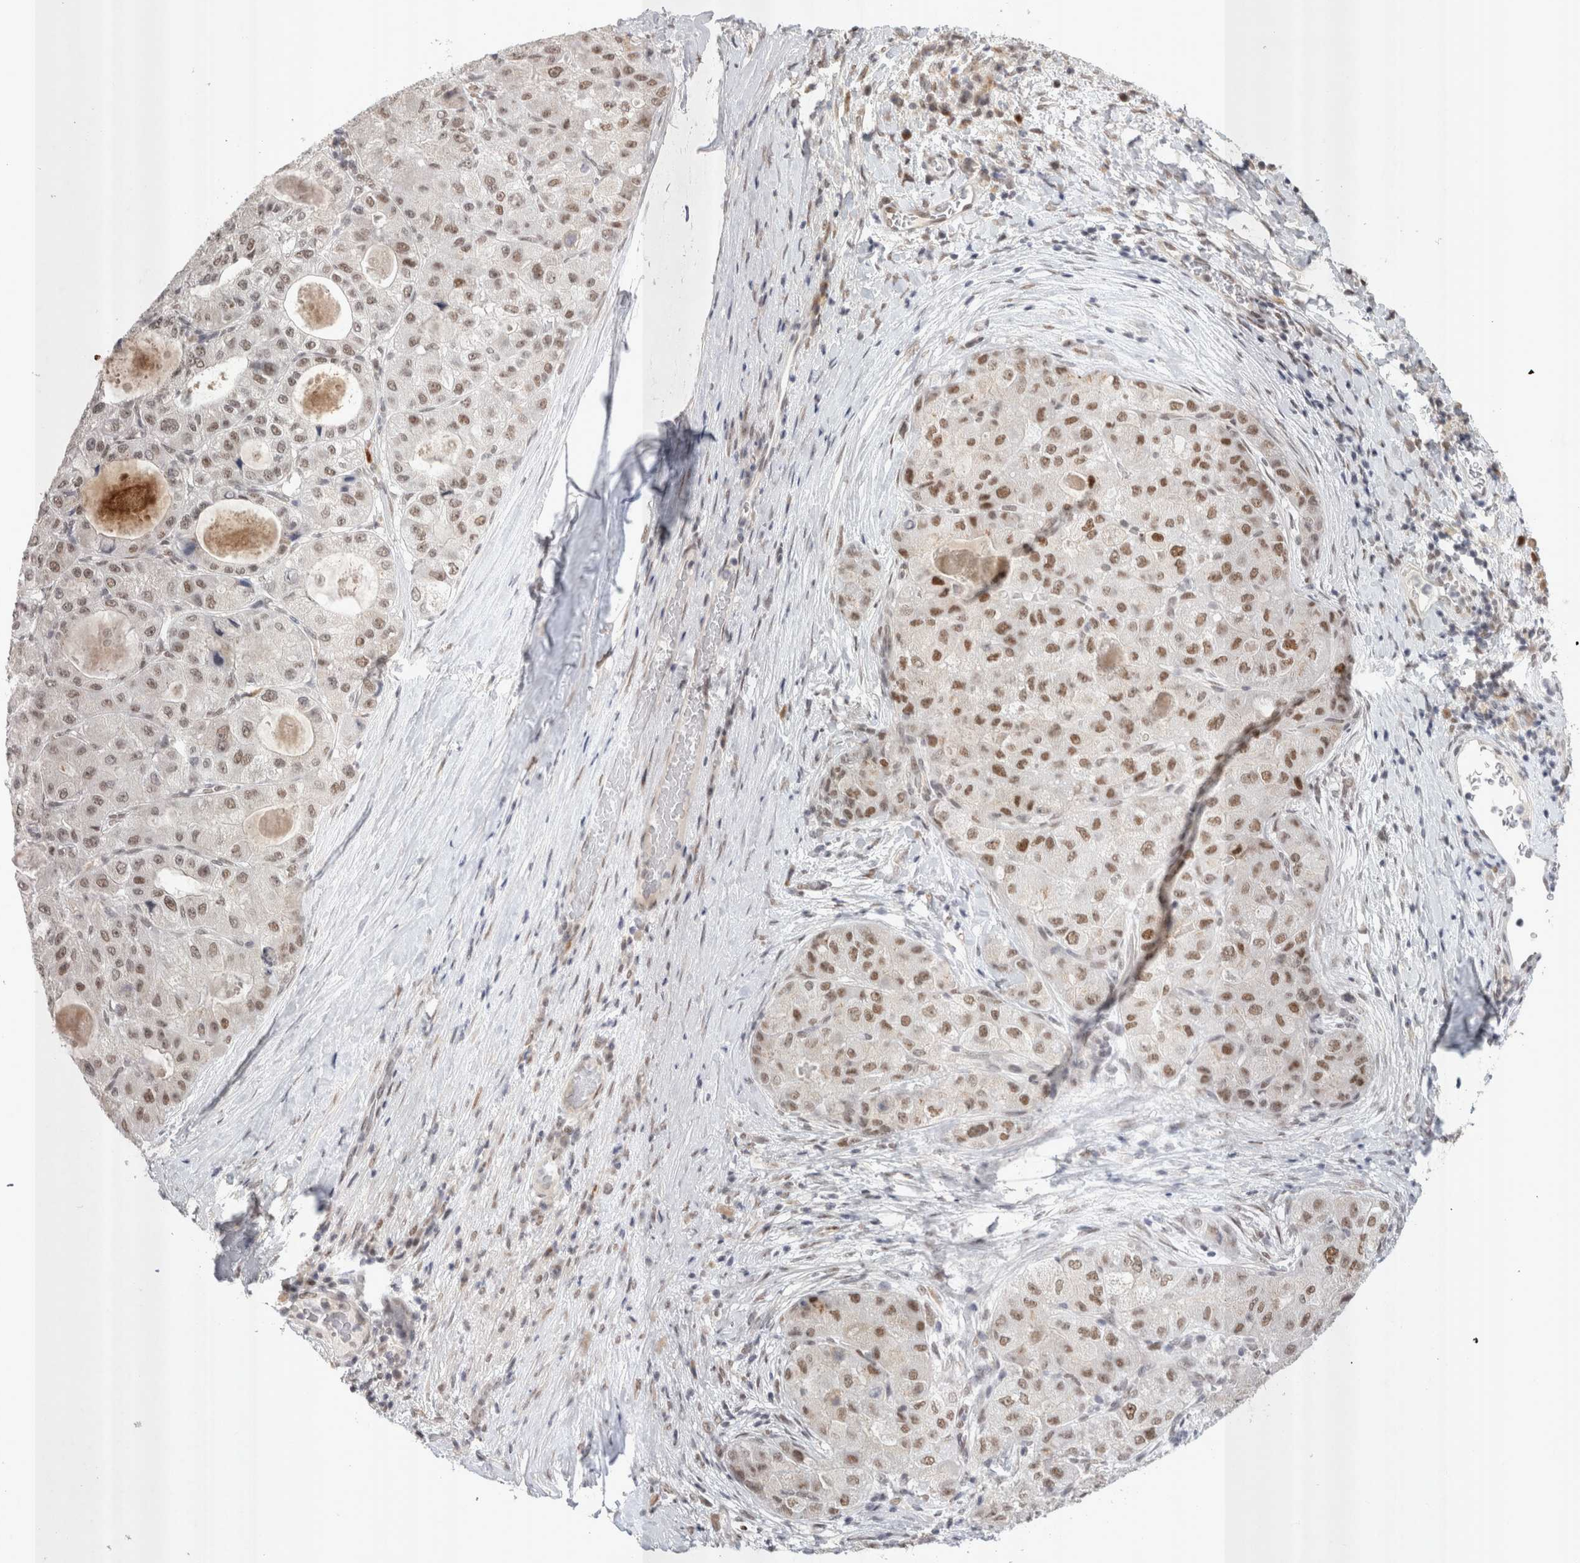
{"staining": {"intensity": "moderate", "quantity": "25%-75%", "location": "nuclear"}, "tissue": "liver cancer", "cell_type": "Tumor cells", "image_type": "cancer", "snomed": [{"axis": "morphology", "description": "Carcinoma, Hepatocellular, NOS"}, {"axis": "topography", "description": "Liver"}], "caption": "Immunohistochemical staining of human hepatocellular carcinoma (liver) exhibits medium levels of moderate nuclear protein staining in about 25%-75% of tumor cells. (DAB IHC, brown staining for protein, blue staining for nuclei).", "gene": "RECQL4", "patient": {"sex": "male", "age": 80}}